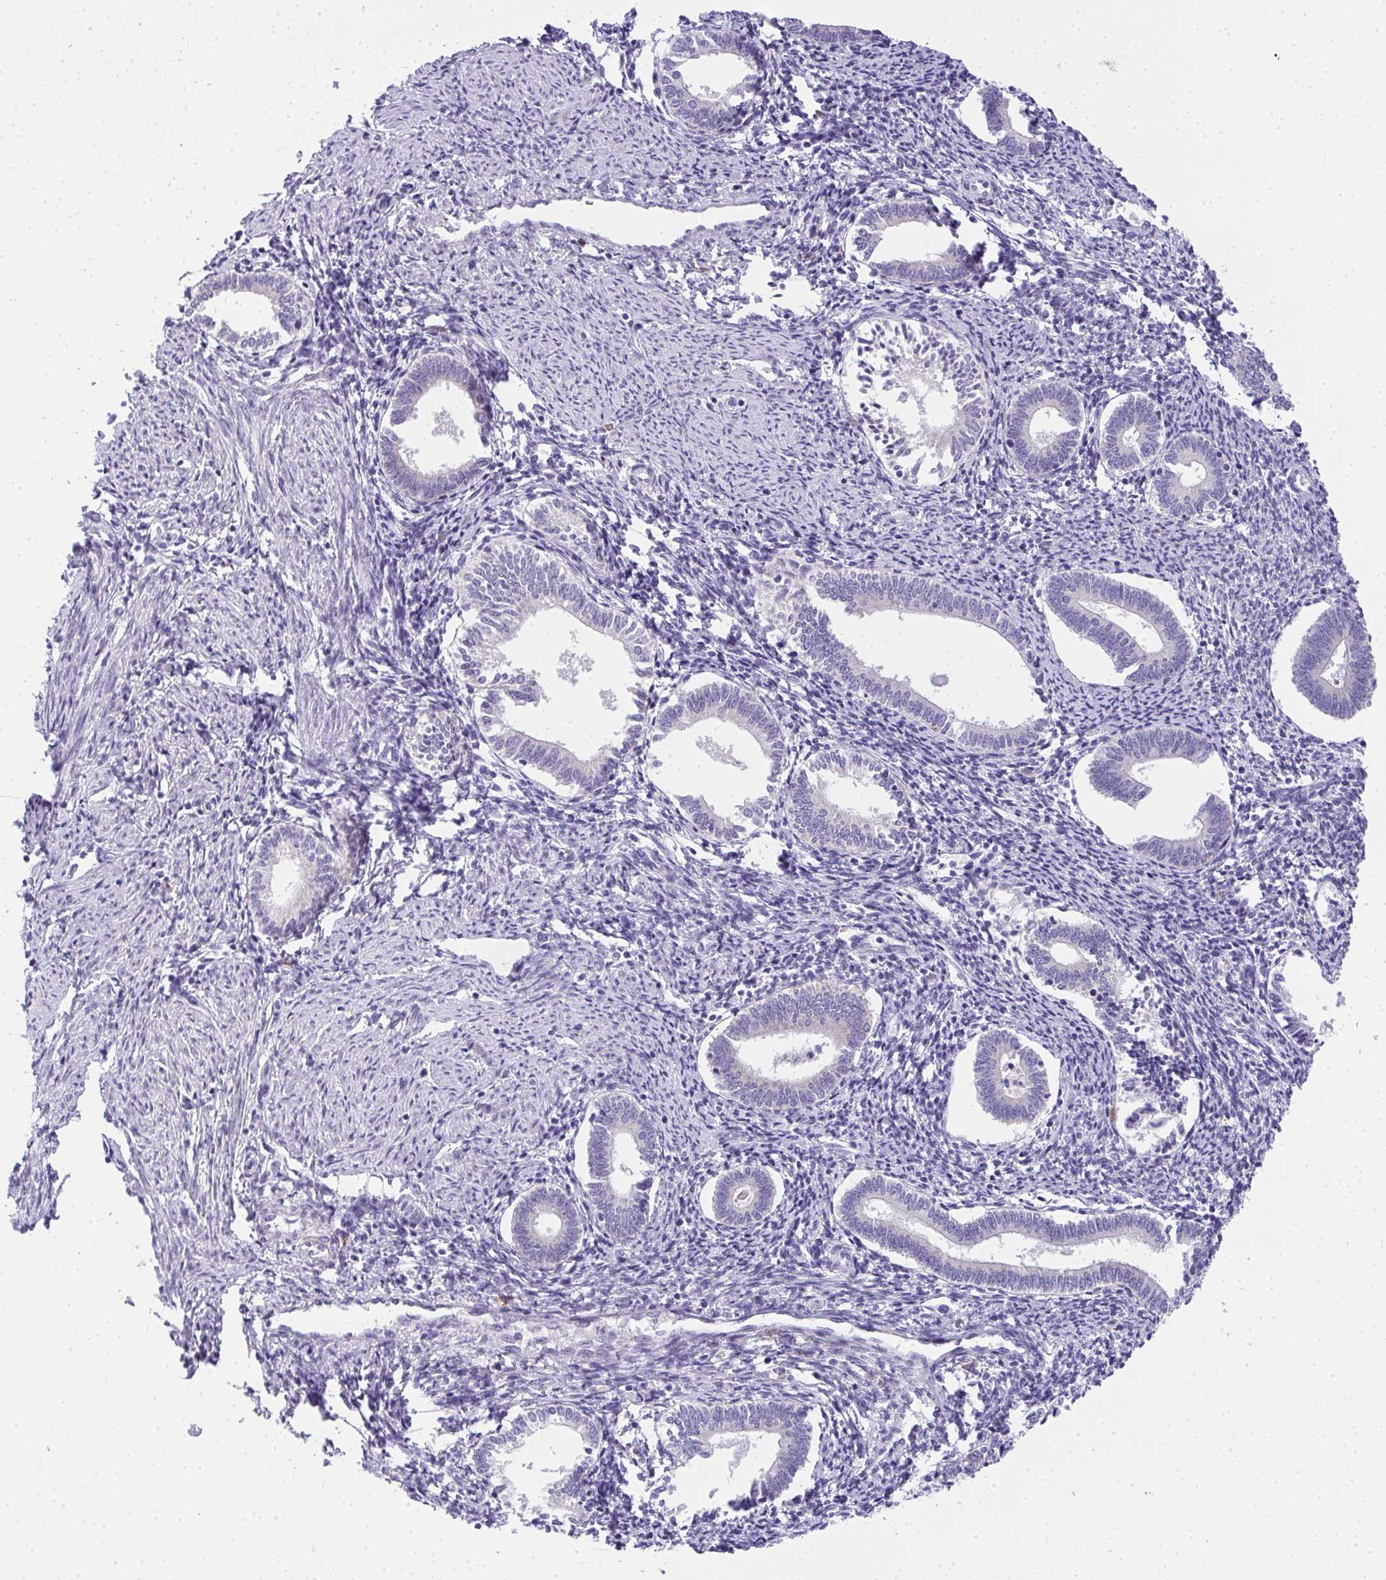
{"staining": {"intensity": "negative", "quantity": "none", "location": "none"}, "tissue": "endometrium", "cell_type": "Cells in endometrial stroma", "image_type": "normal", "snomed": [{"axis": "morphology", "description": "Normal tissue, NOS"}, {"axis": "topography", "description": "Endometrium"}], "caption": "An image of human endometrium is negative for staining in cells in endometrial stroma. (DAB (3,3'-diaminobenzidine) immunohistochemistry visualized using brightfield microscopy, high magnification).", "gene": "ADRA2C", "patient": {"sex": "female", "age": 41}}